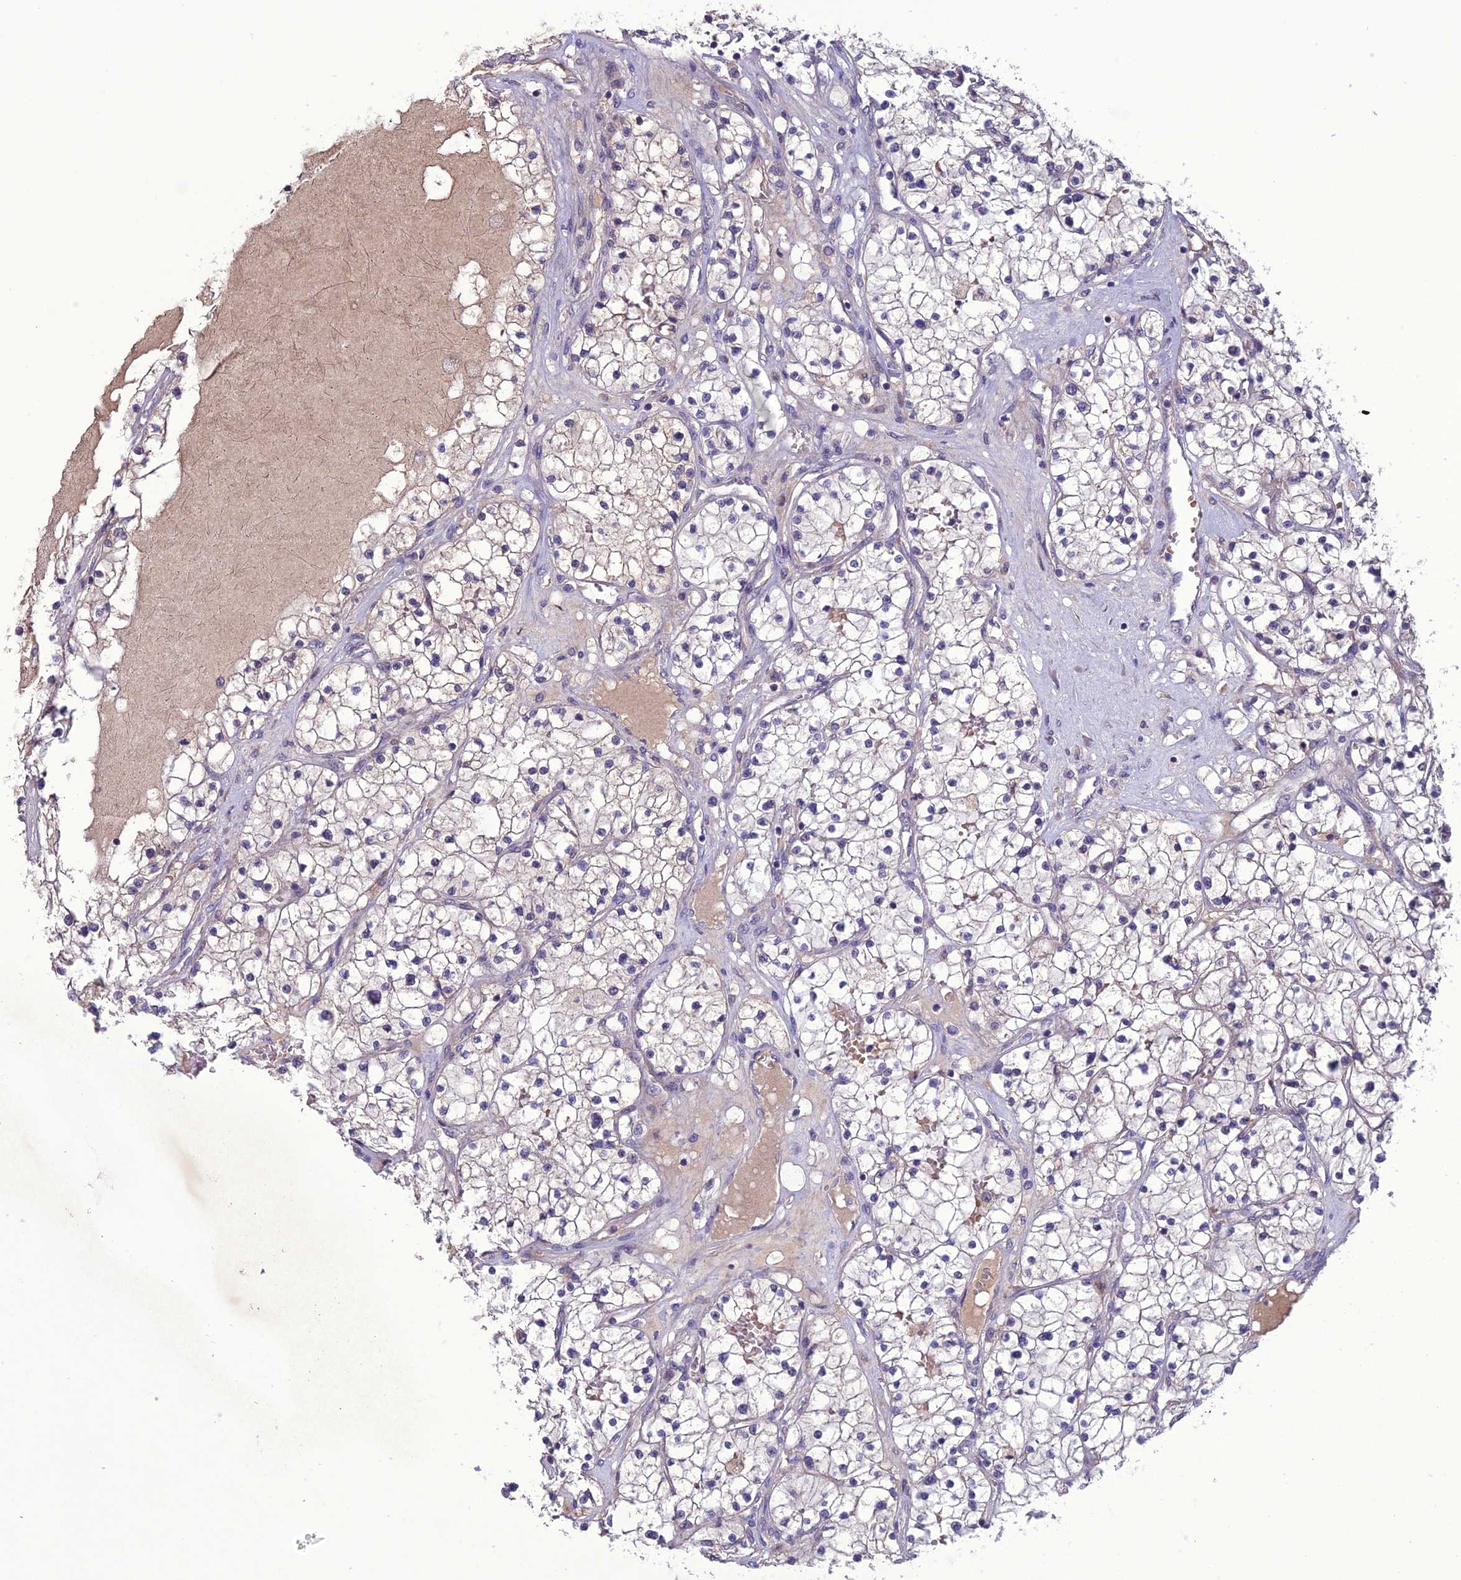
{"staining": {"intensity": "weak", "quantity": "<25%", "location": "cytoplasmic/membranous"}, "tissue": "renal cancer", "cell_type": "Tumor cells", "image_type": "cancer", "snomed": [{"axis": "morphology", "description": "Normal tissue, NOS"}, {"axis": "morphology", "description": "Adenocarcinoma, NOS"}, {"axis": "topography", "description": "Kidney"}], "caption": "This micrograph is of renal cancer (adenocarcinoma) stained with IHC to label a protein in brown with the nuclei are counter-stained blue. There is no positivity in tumor cells.", "gene": "C2orf76", "patient": {"sex": "male", "age": 68}}